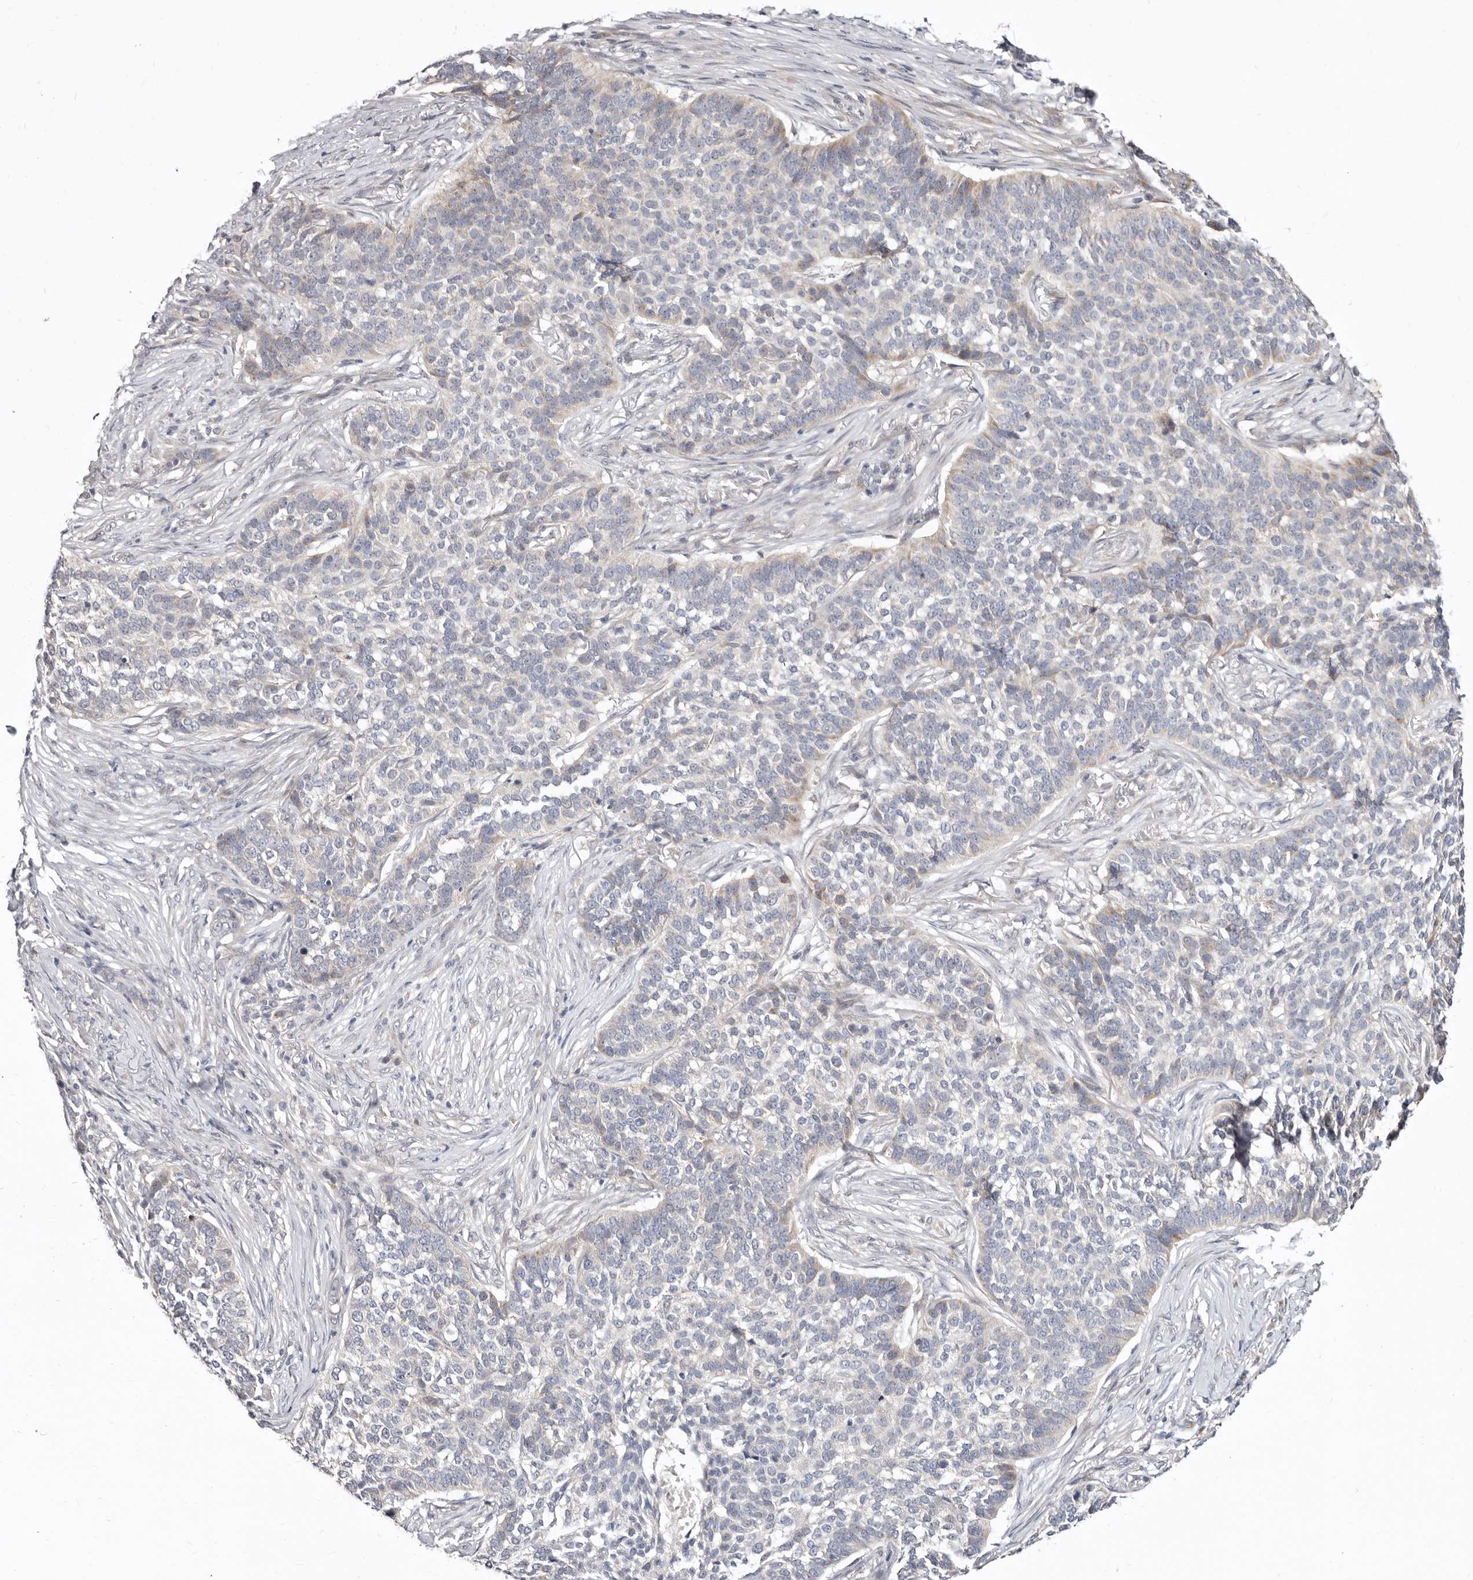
{"staining": {"intensity": "weak", "quantity": "<25%", "location": "cytoplasmic/membranous"}, "tissue": "skin cancer", "cell_type": "Tumor cells", "image_type": "cancer", "snomed": [{"axis": "morphology", "description": "Basal cell carcinoma"}, {"axis": "topography", "description": "Skin"}], "caption": "Immunohistochemistry (IHC) image of neoplastic tissue: human skin basal cell carcinoma stained with DAB (3,3'-diaminobenzidine) displays no significant protein expression in tumor cells.", "gene": "KLHL4", "patient": {"sex": "male", "age": 85}}